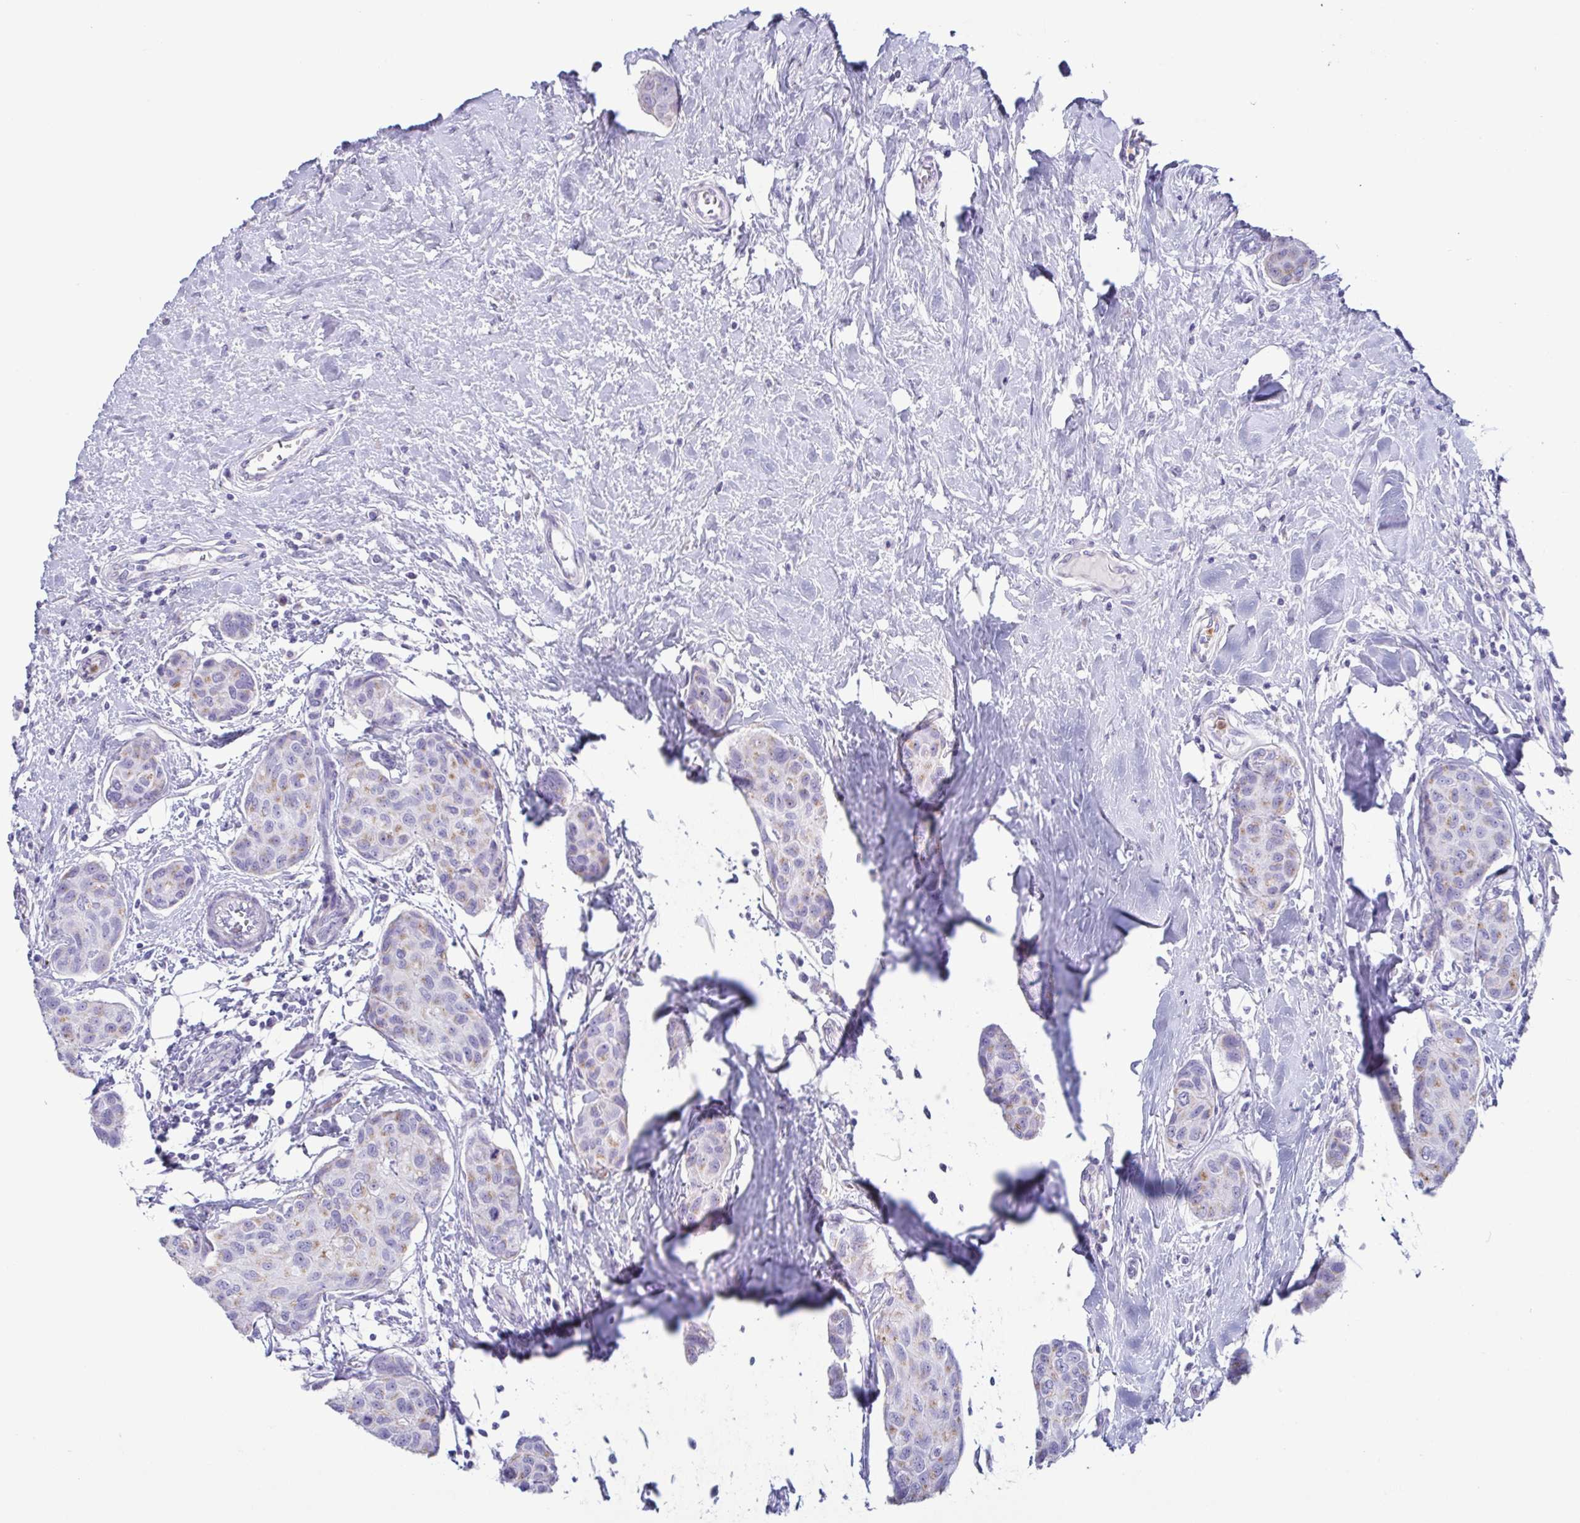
{"staining": {"intensity": "weak", "quantity": "25%-75%", "location": "cytoplasmic/membranous"}, "tissue": "breast cancer", "cell_type": "Tumor cells", "image_type": "cancer", "snomed": [{"axis": "morphology", "description": "Duct carcinoma"}, {"axis": "topography", "description": "Breast"}], "caption": "About 25%-75% of tumor cells in human breast cancer (infiltrating ductal carcinoma) show weak cytoplasmic/membranous protein positivity as visualized by brown immunohistochemical staining.", "gene": "AZU1", "patient": {"sex": "female", "age": 80}}